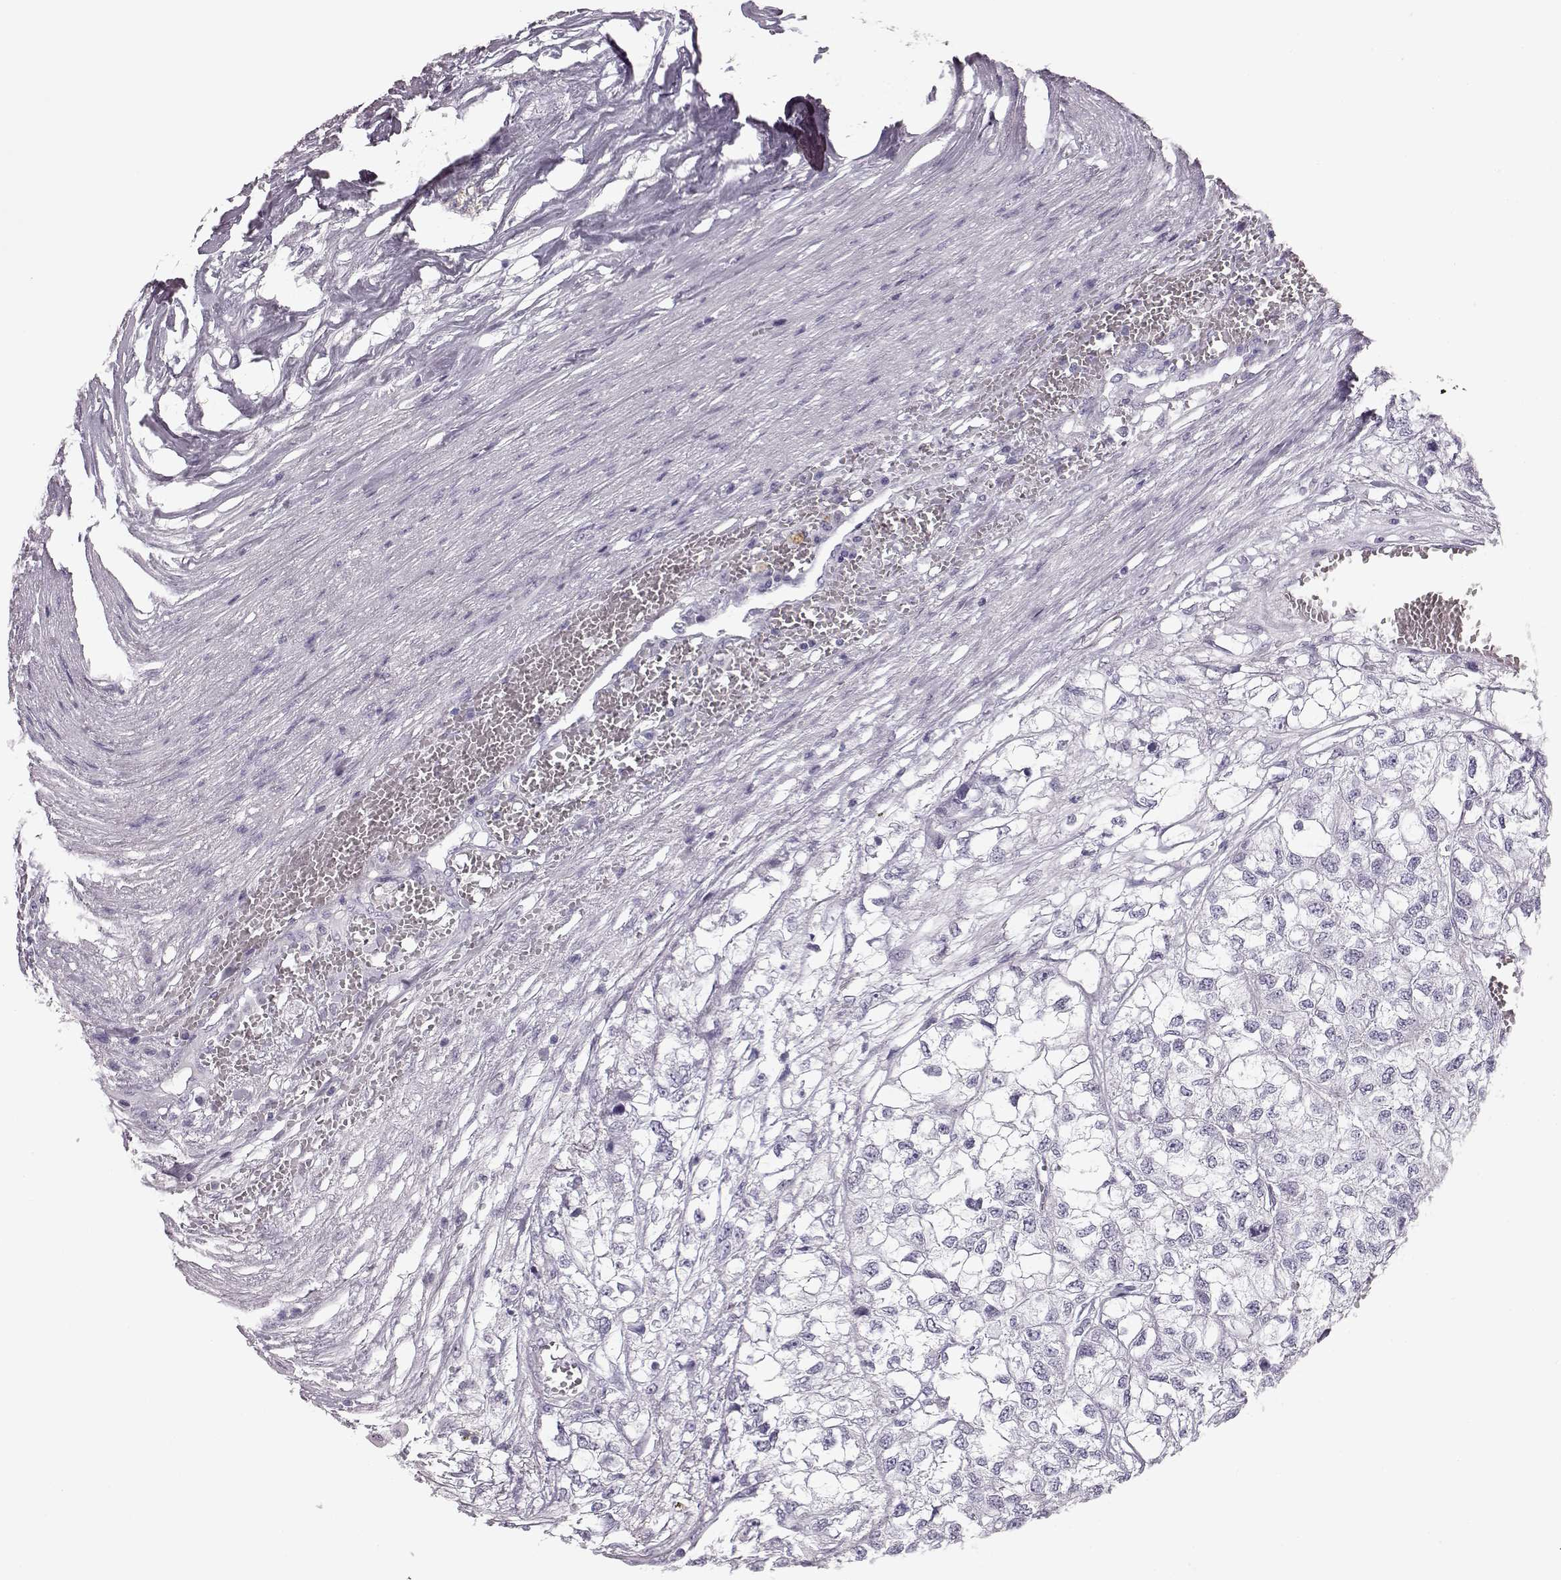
{"staining": {"intensity": "negative", "quantity": "none", "location": "none"}, "tissue": "renal cancer", "cell_type": "Tumor cells", "image_type": "cancer", "snomed": [{"axis": "morphology", "description": "Adenocarcinoma, NOS"}, {"axis": "topography", "description": "Kidney"}], "caption": "Renal adenocarcinoma was stained to show a protein in brown. There is no significant staining in tumor cells.", "gene": "BFSP2", "patient": {"sex": "male", "age": 56}}